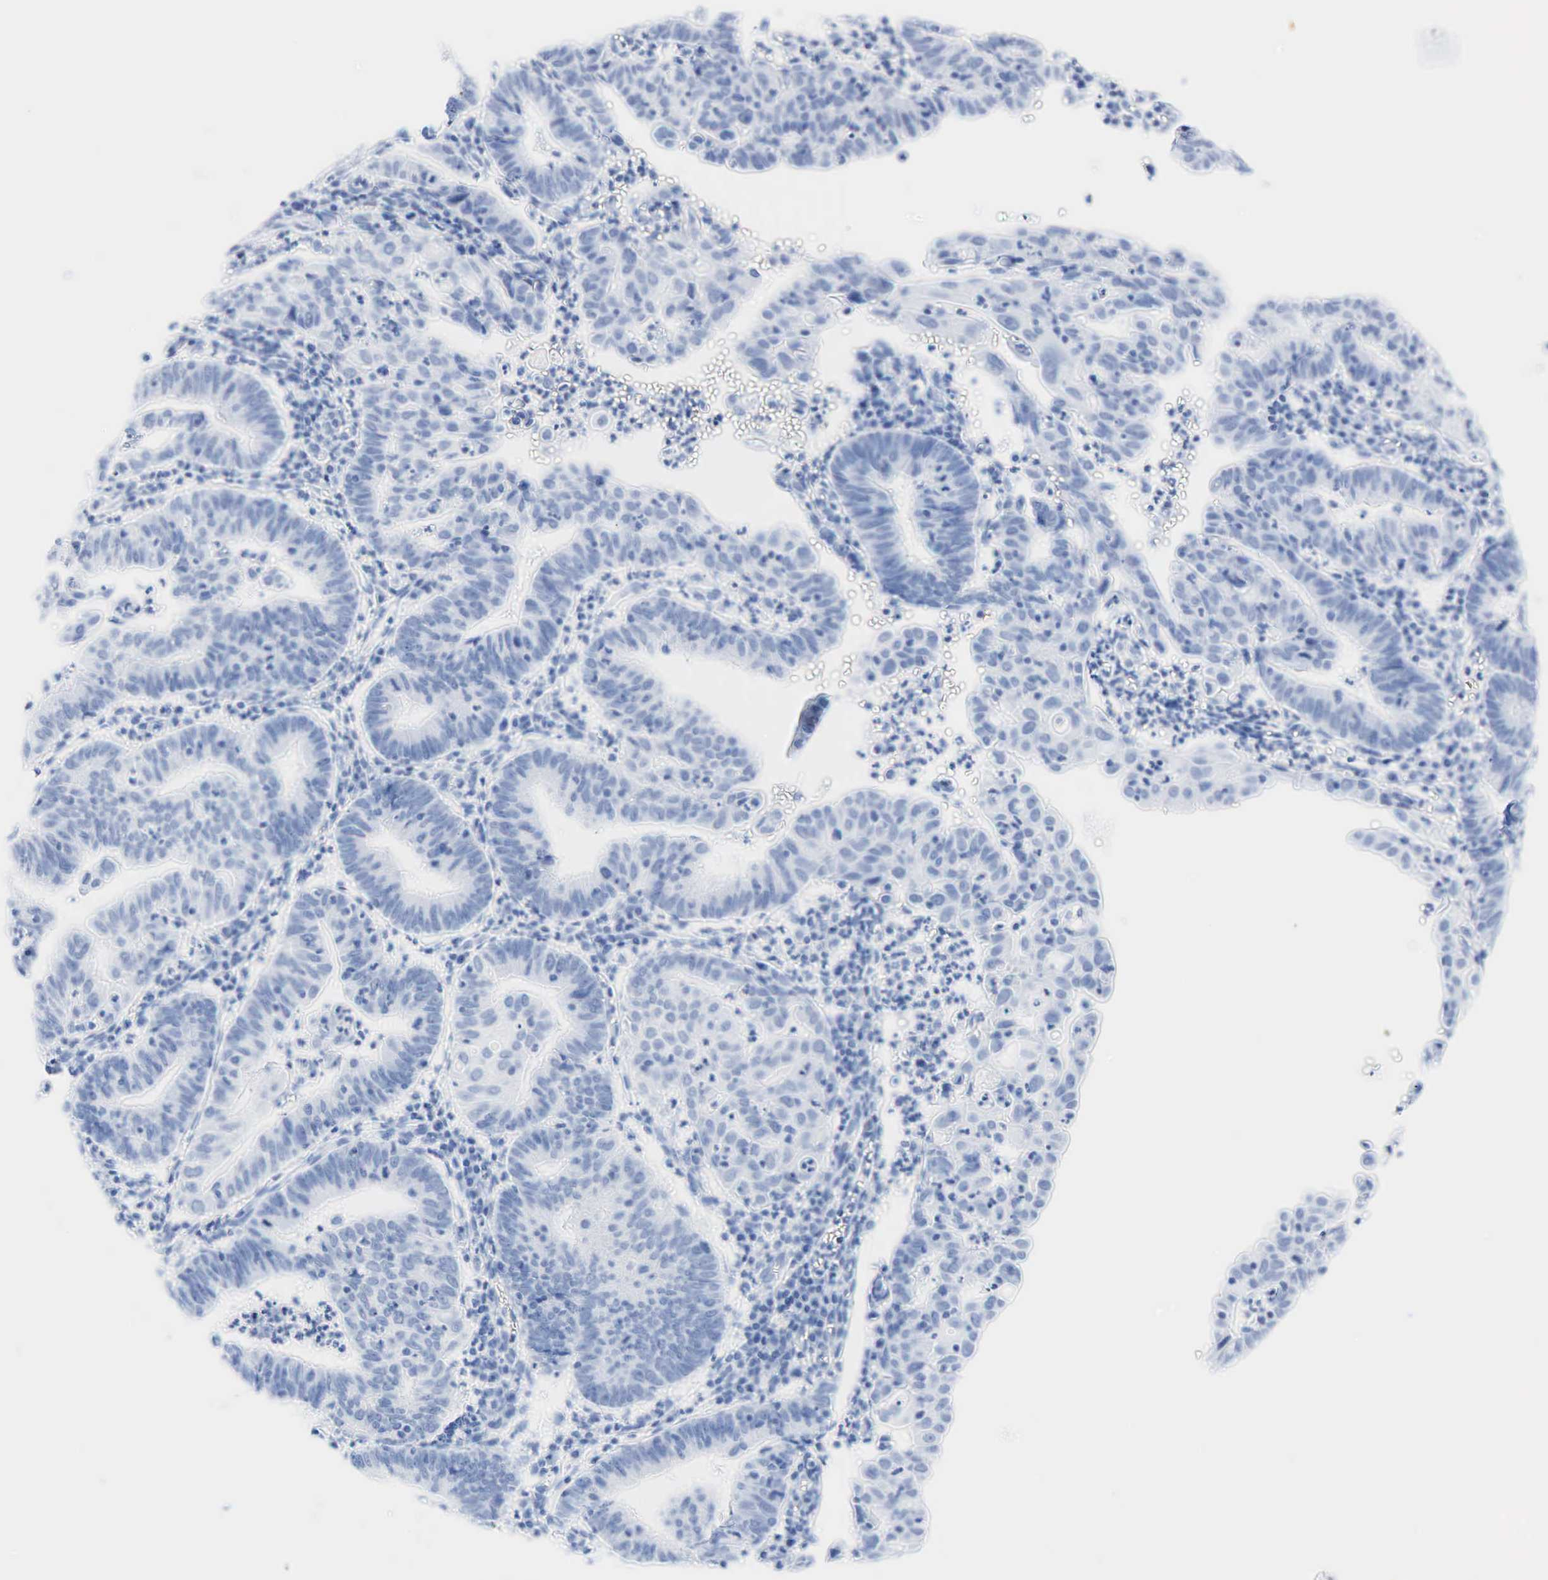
{"staining": {"intensity": "negative", "quantity": "none", "location": "none"}, "tissue": "endometrial cancer", "cell_type": "Tumor cells", "image_type": "cancer", "snomed": [{"axis": "morphology", "description": "Adenocarcinoma, NOS"}, {"axis": "topography", "description": "Endometrium"}], "caption": "Micrograph shows no protein expression in tumor cells of endometrial cancer (adenocarcinoma) tissue. Nuclei are stained in blue.", "gene": "INHA", "patient": {"sex": "female", "age": 60}}